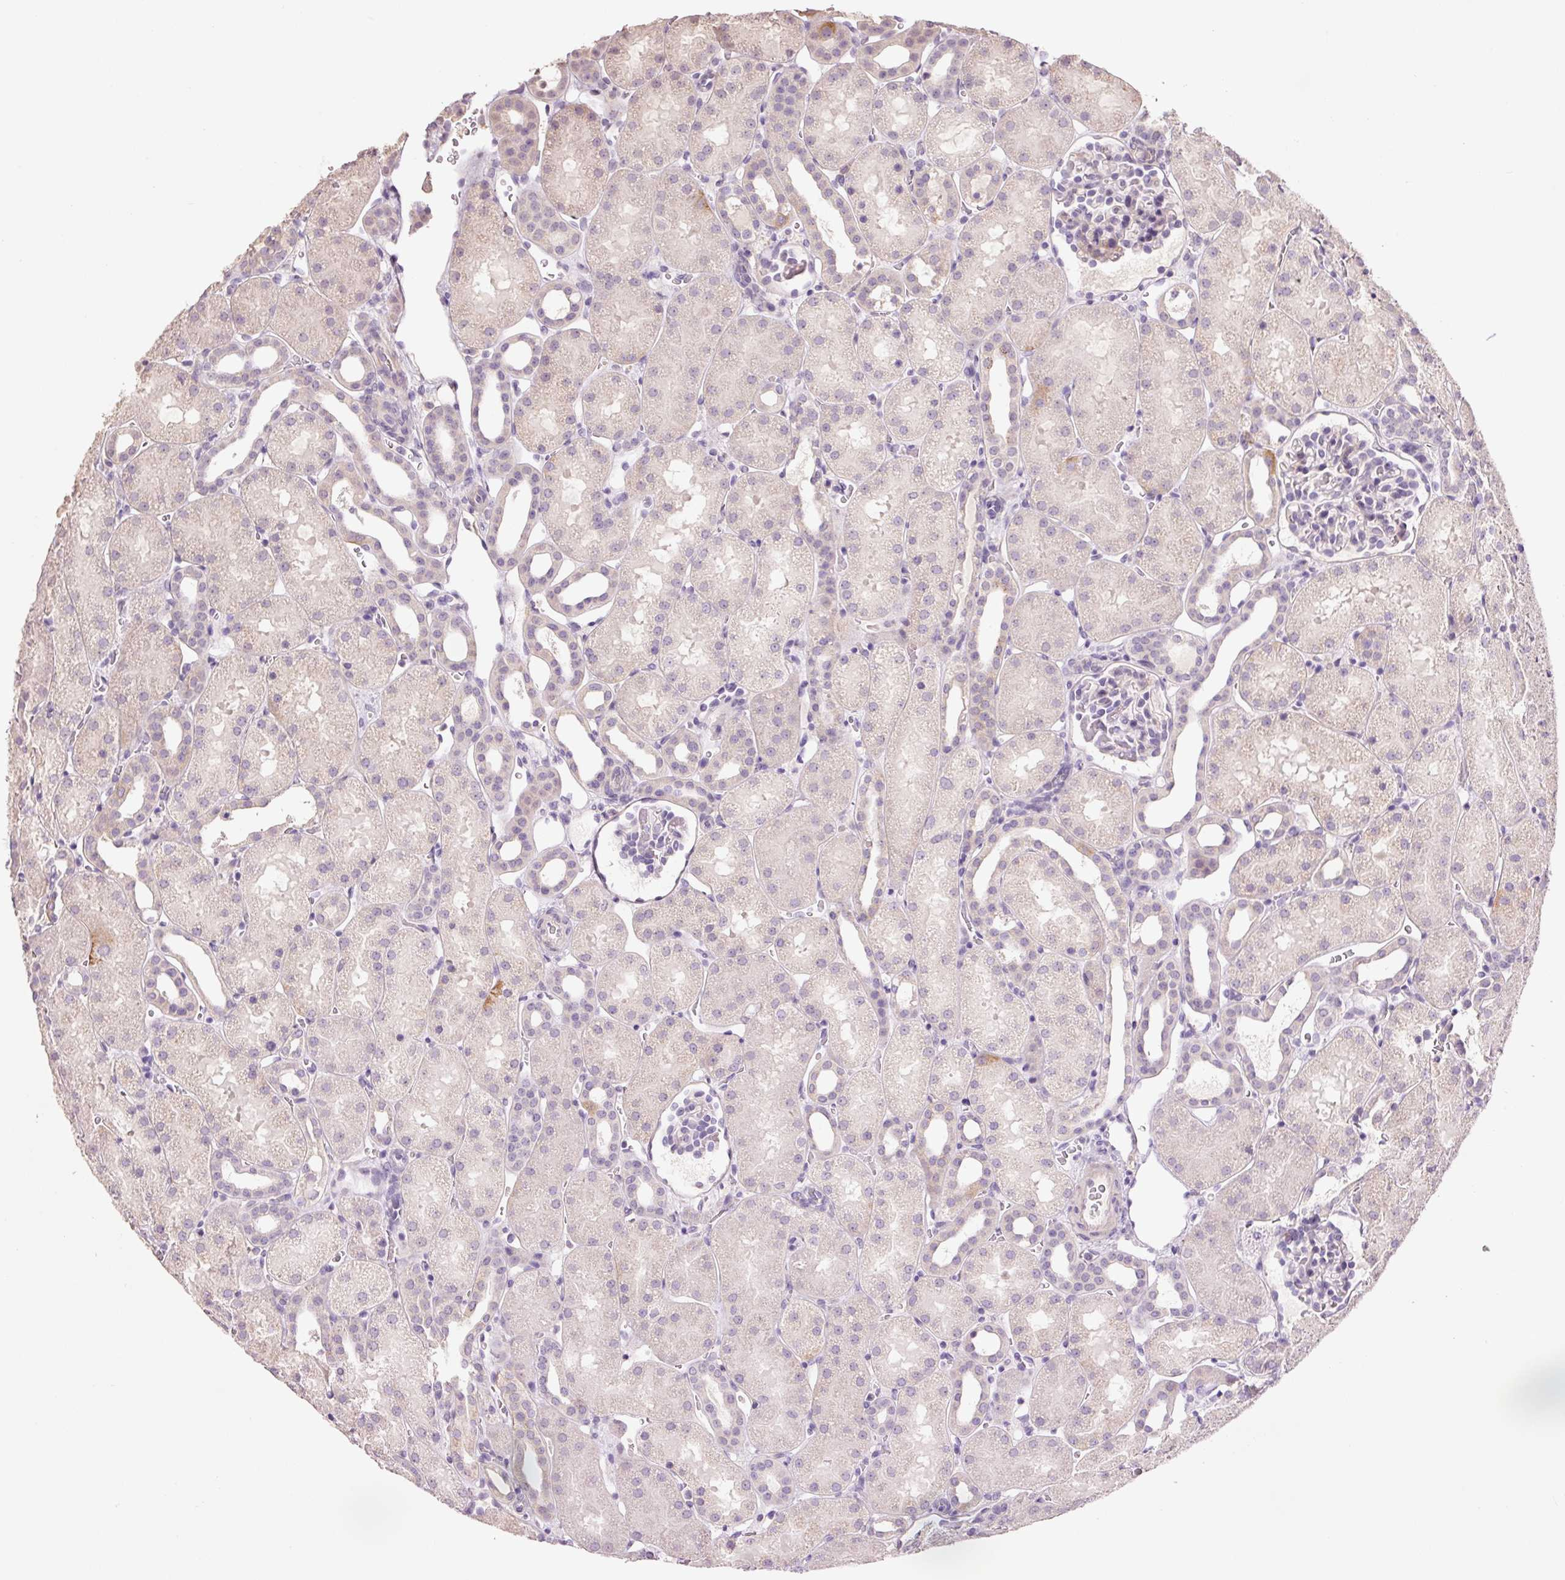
{"staining": {"intensity": "negative", "quantity": "none", "location": "none"}, "tissue": "kidney", "cell_type": "Cells in glomeruli", "image_type": "normal", "snomed": [{"axis": "morphology", "description": "Normal tissue, NOS"}, {"axis": "topography", "description": "Kidney"}], "caption": "IHC photomicrograph of unremarkable kidney: kidney stained with DAB (3,3'-diaminobenzidine) displays no significant protein expression in cells in glomeruli. (Stains: DAB (3,3'-diaminobenzidine) immunohistochemistry with hematoxylin counter stain, Microscopy: brightfield microscopy at high magnification).", "gene": "SLC1A4", "patient": {"sex": "male", "age": 2}}